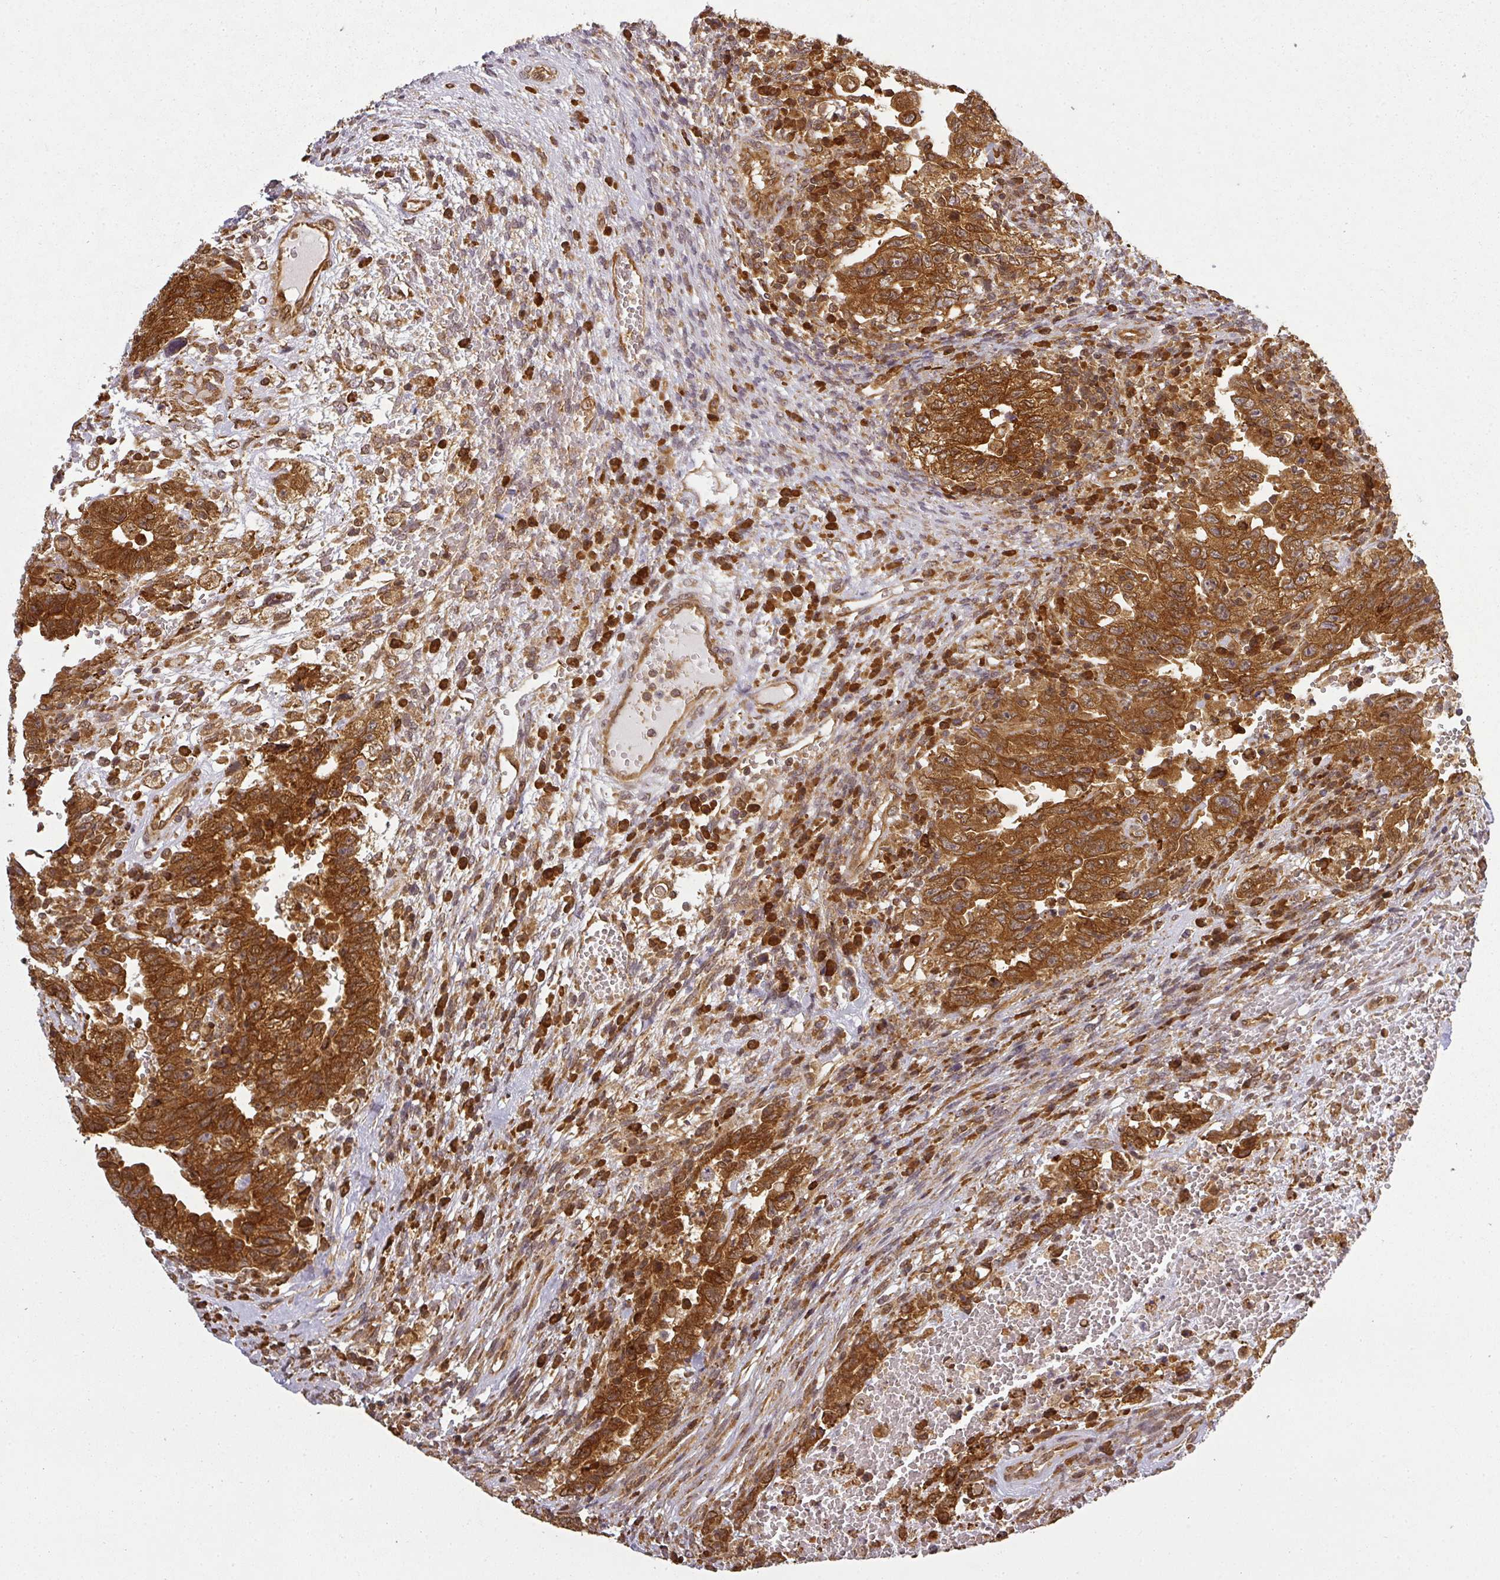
{"staining": {"intensity": "strong", "quantity": ">75%", "location": "cytoplasmic/membranous"}, "tissue": "testis cancer", "cell_type": "Tumor cells", "image_type": "cancer", "snomed": [{"axis": "morphology", "description": "Carcinoma, Embryonal, NOS"}, {"axis": "topography", "description": "Testis"}], "caption": "Tumor cells demonstrate strong cytoplasmic/membranous expression in approximately >75% of cells in embryonal carcinoma (testis). (IHC, brightfield microscopy, high magnification).", "gene": "PPP6R3", "patient": {"sex": "male", "age": 26}}